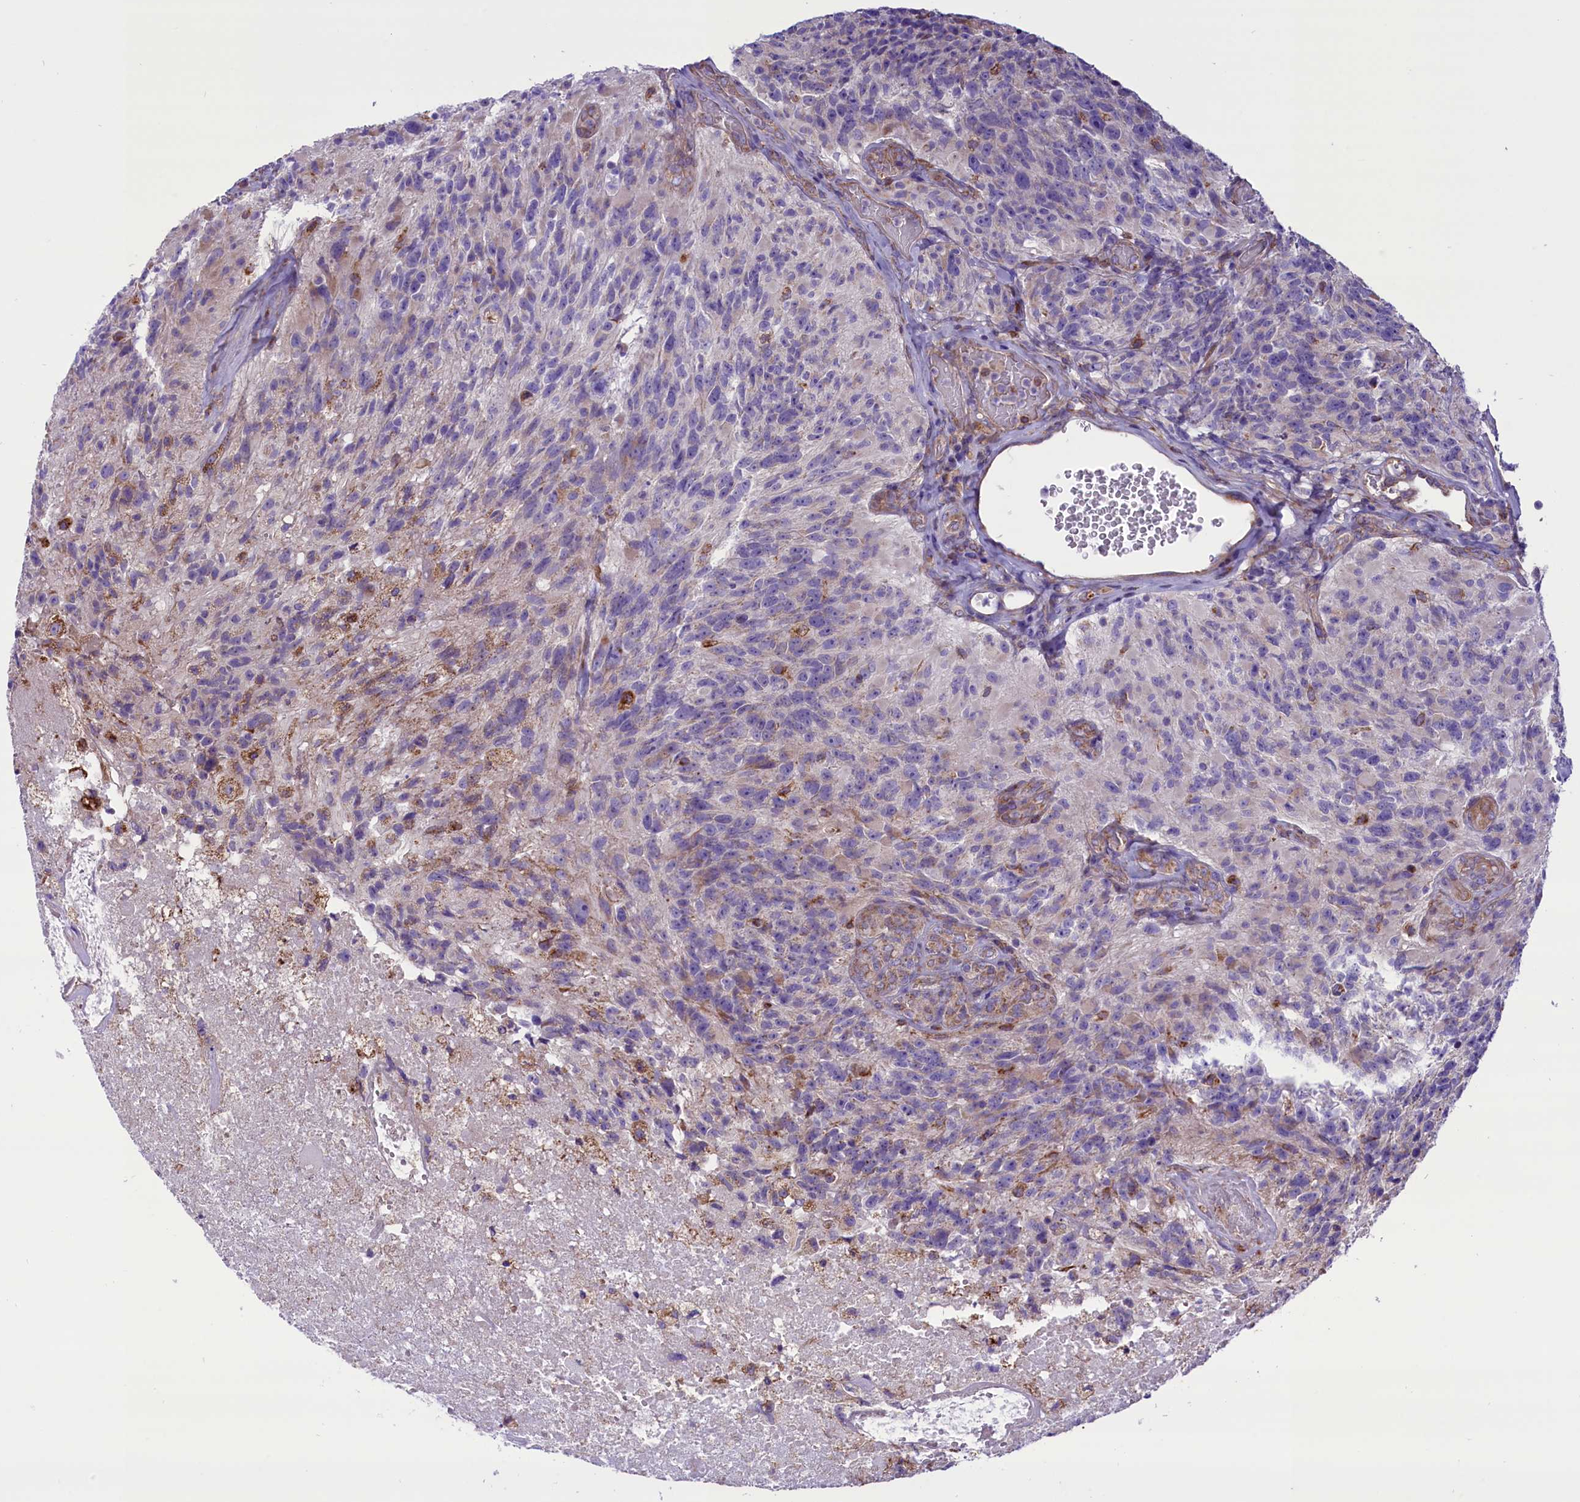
{"staining": {"intensity": "negative", "quantity": "none", "location": "none"}, "tissue": "glioma", "cell_type": "Tumor cells", "image_type": "cancer", "snomed": [{"axis": "morphology", "description": "Glioma, malignant, High grade"}, {"axis": "topography", "description": "Brain"}], "caption": "This is a photomicrograph of IHC staining of glioma, which shows no expression in tumor cells.", "gene": "PTPRU", "patient": {"sex": "male", "age": 76}}